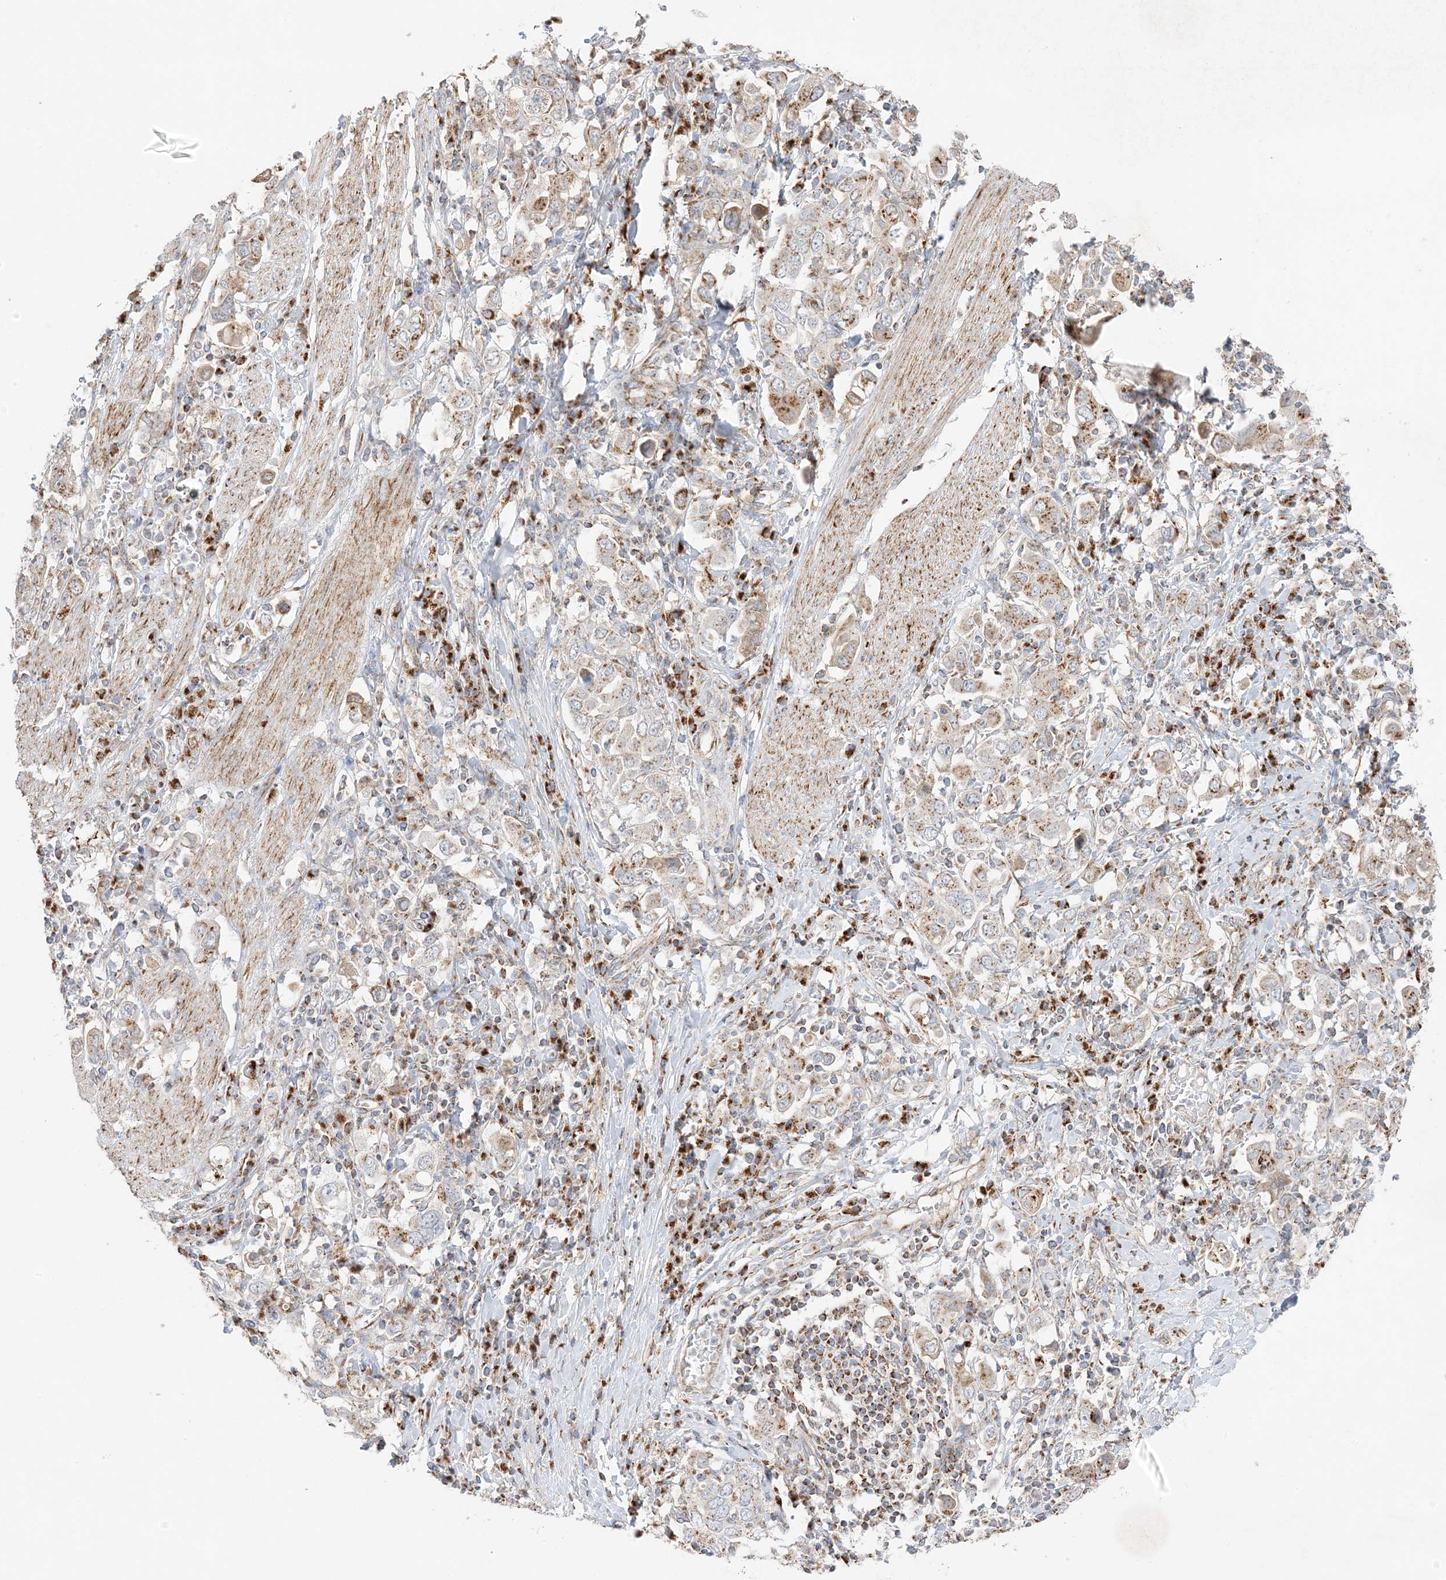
{"staining": {"intensity": "moderate", "quantity": ">75%", "location": "cytoplasmic/membranous"}, "tissue": "stomach cancer", "cell_type": "Tumor cells", "image_type": "cancer", "snomed": [{"axis": "morphology", "description": "Adenocarcinoma, NOS"}, {"axis": "topography", "description": "Stomach, upper"}], "caption": "There is medium levels of moderate cytoplasmic/membranous staining in tumor cells of adenocarcinoma (stomach), as demonstrated by immunohistochemical staining (brown color).", "gene": "SLC25A12", "patient": {"sex": "male", "age": 62}}